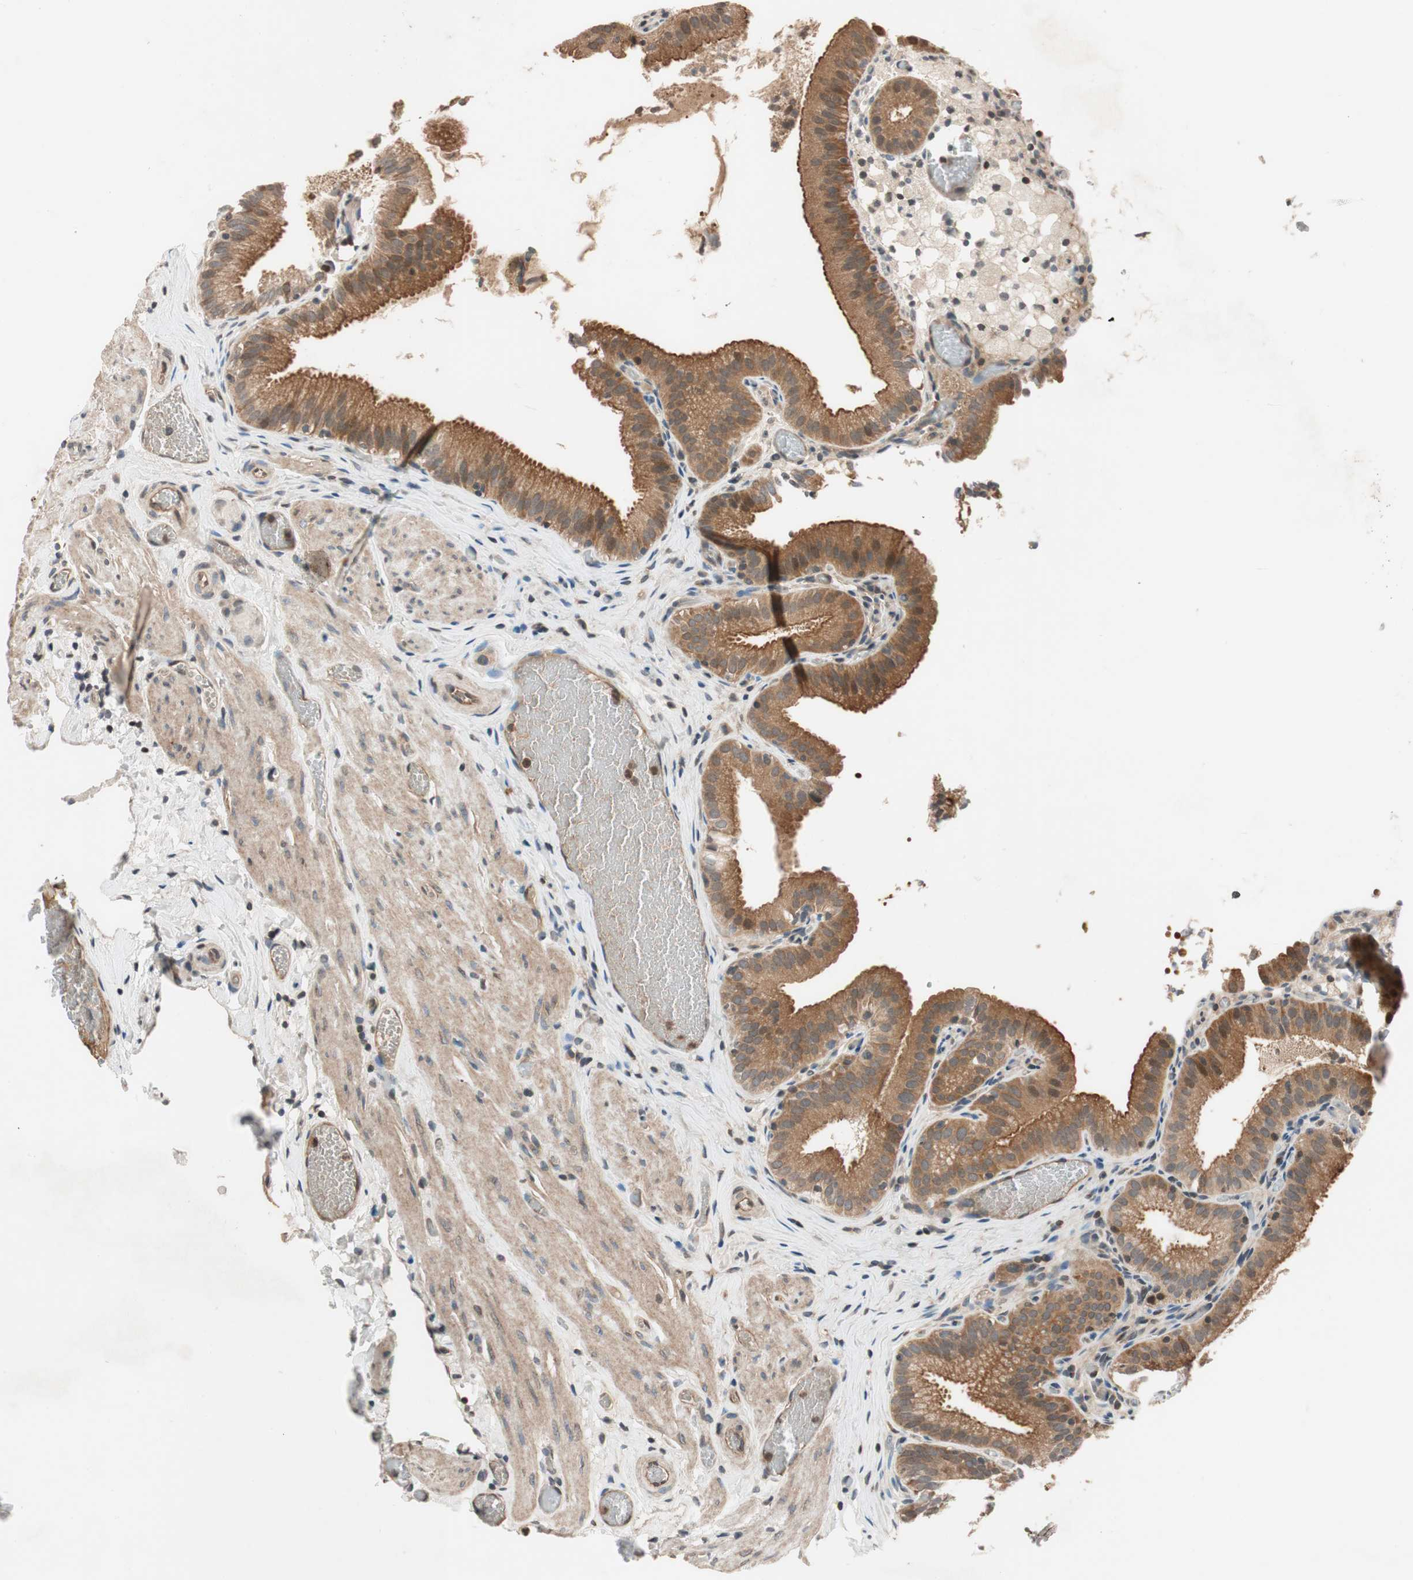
{"staining": {"intensity": "moderate", "quantity": ">75%", "location": "cytoplasmic/membranous"}, "tissue": "gallbladder", "cell_type": "Glandular cells", "image_type": "normal", "snomed": [{"axis": "morphology", "description": "Normal tissue, NOS"}, {"axis": "topography", "description": "Gallbladder"}], "caption": "Normal gallbladder displays moderate cytoplasmic/membranous staining in about >75% of glandular cells.", "gene": "GCLM", "patient": {"sex": "male", "age": 54}}